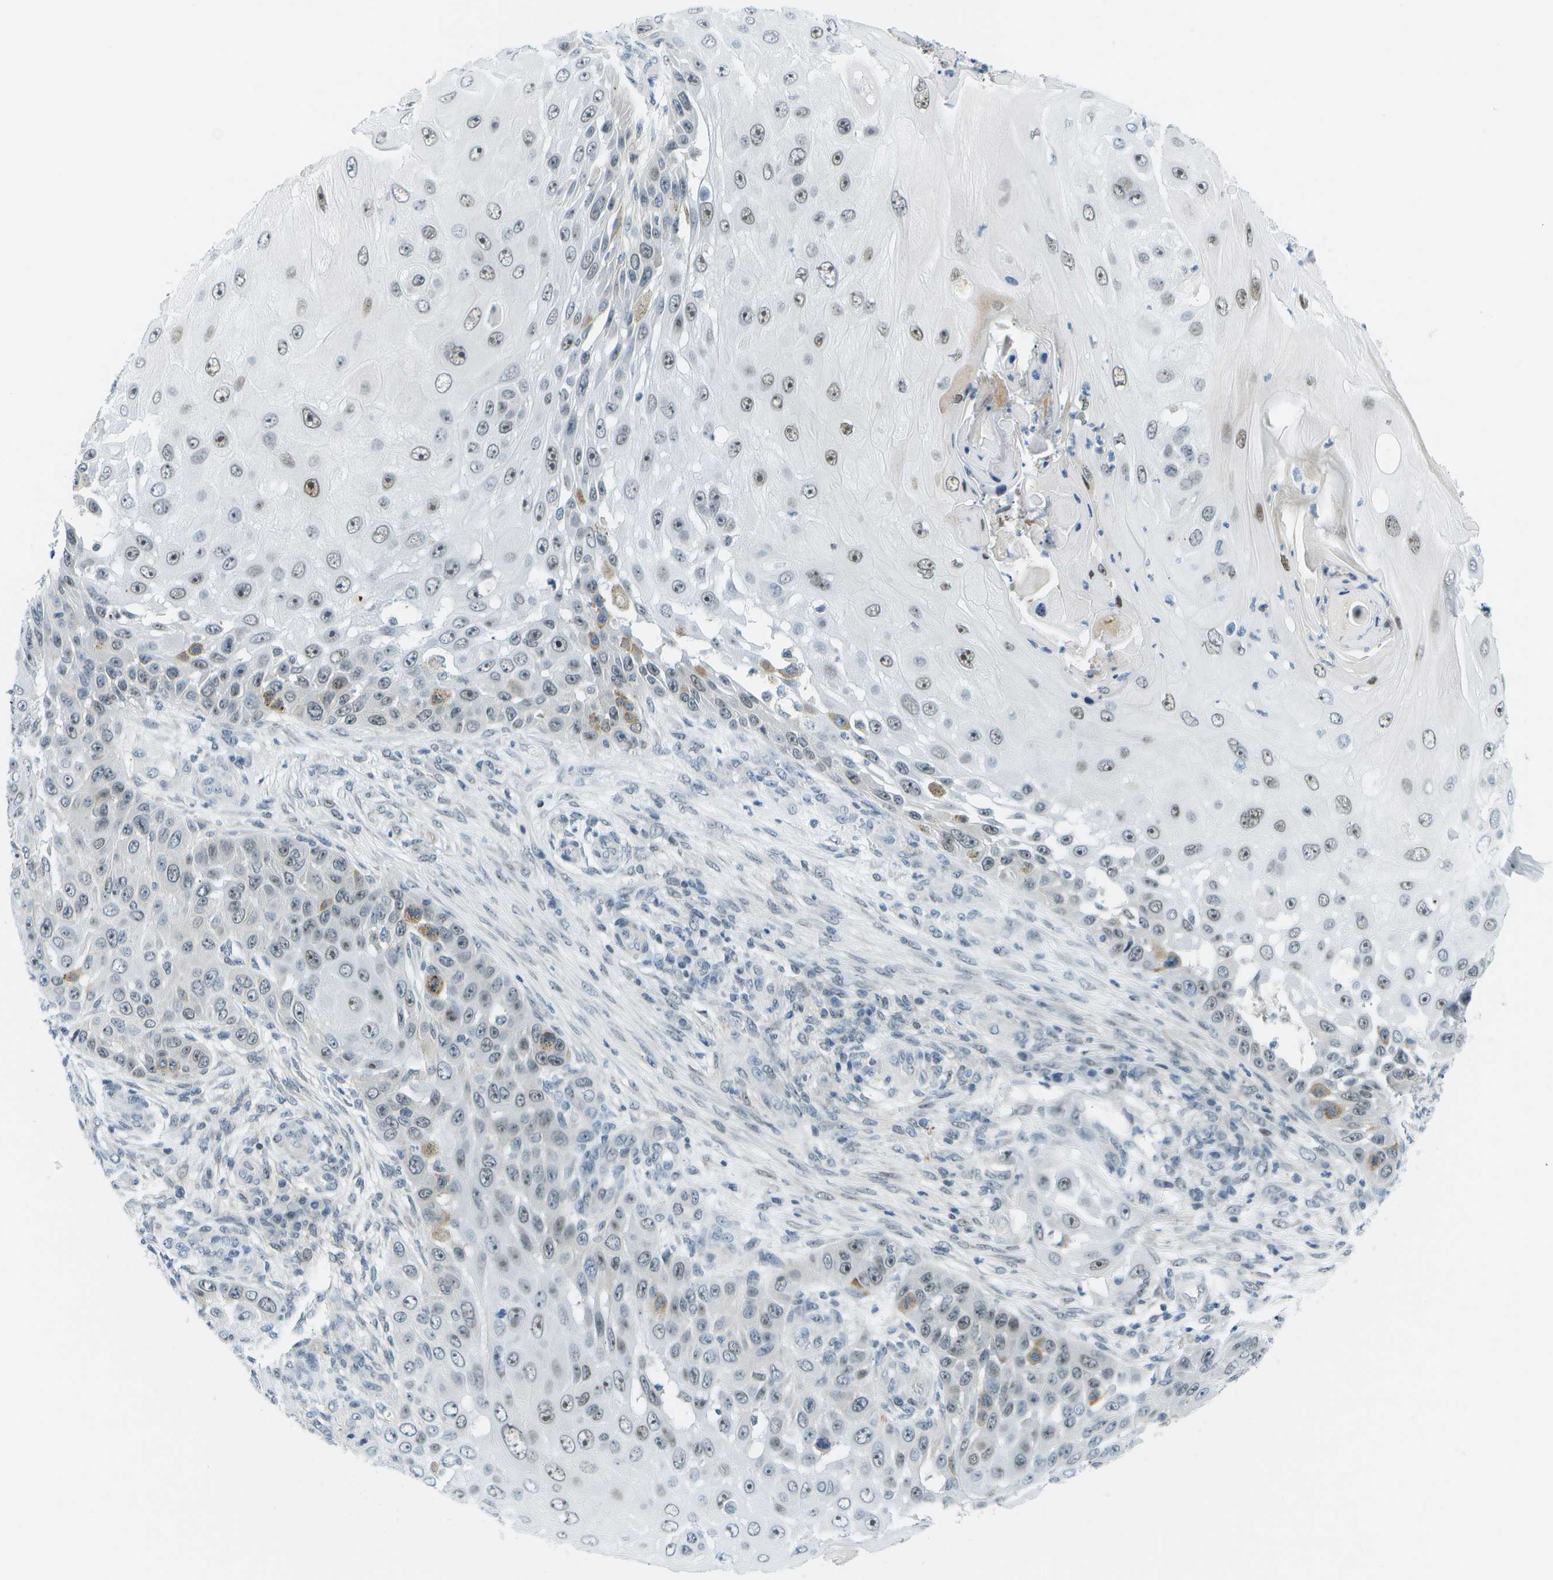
{"staining": {"intensity": "moderate", "quantity": "25%-75%", "location": "nuclear"}, "tissue": "skin cancer", "cell_type": "Tumor cells", "image_type": "cancer", "snomed": [{"axis": "morphology", "description": "Squamous cell carcinoma, NOS"}, {"axis": "topography", "description": "Skin"}], "caption": "A brown stain highlights moderate nuclear positivity of a protein in human skin cancer (squamous cell carcinoma) tumor cells.", "gene": "PITHD1", "patient": {"sex": "female", "age": 44}}